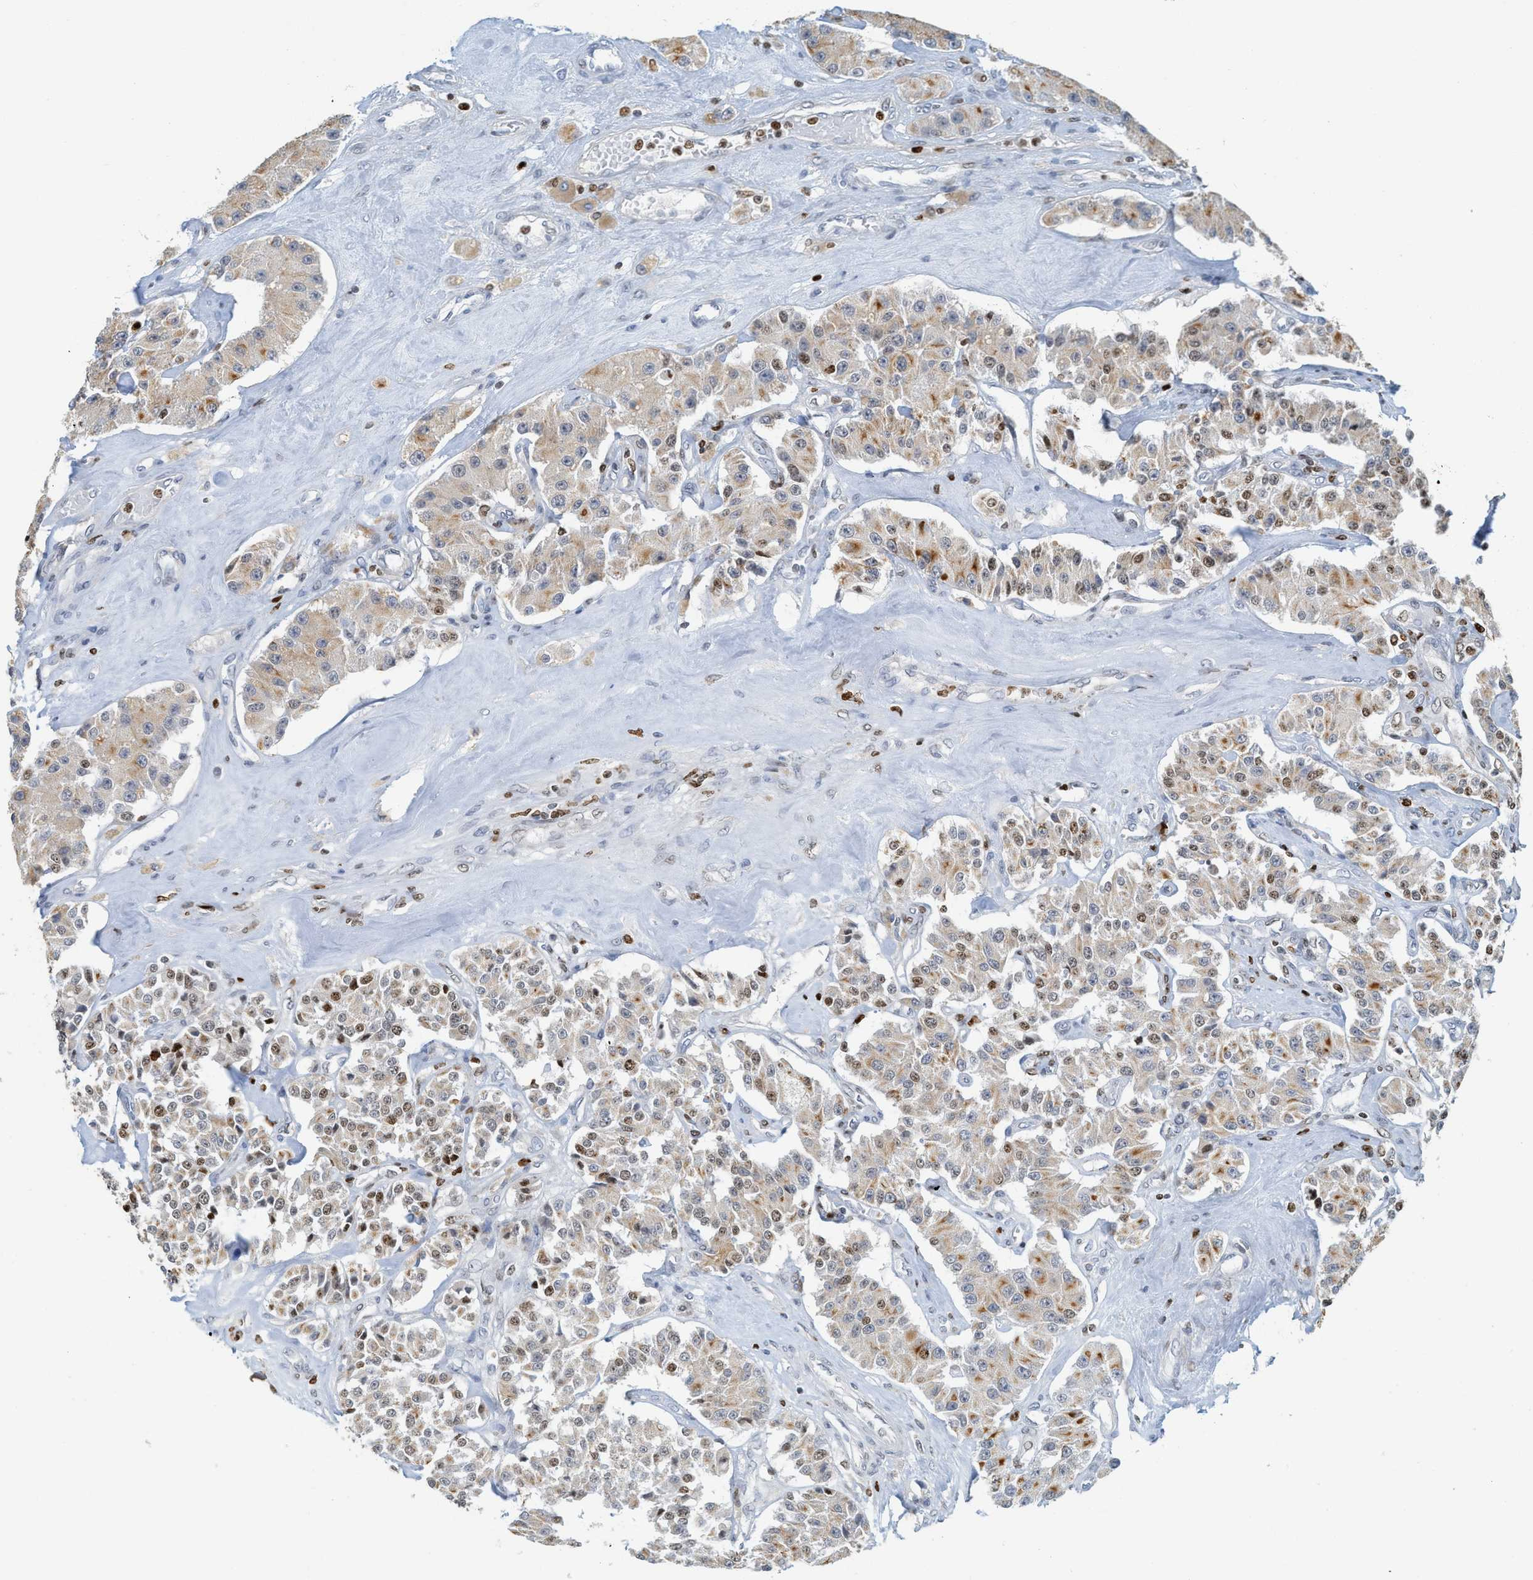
{"staining": {"intensity": "moderate", "quantity": "25%-75%", "location": "cytoplasmic/membranous,nuclear"}, "tissue": "carcinoid", "cell_type": "Tumor cells", "image_type": "cancer", "snomed": [{"axis": "morphology", "description": "Carcinoid, malignant, NOS"}, {"axis": "topography", "description": "Pancreas"}], "caption": "Moderate cytoplasmic/membranous and nuclear expression is appreciated in about 25%-75% of tumor cells in malignant carcinoid. The protein of interest is stained brown, and the nuclei are stained in blue (DAB (3,3'-diaminobenzidine) IHC with brightfield microscopy, high magnification).", "gene": "SH3D19", "patient": {"sex": "male", "age": 41}}